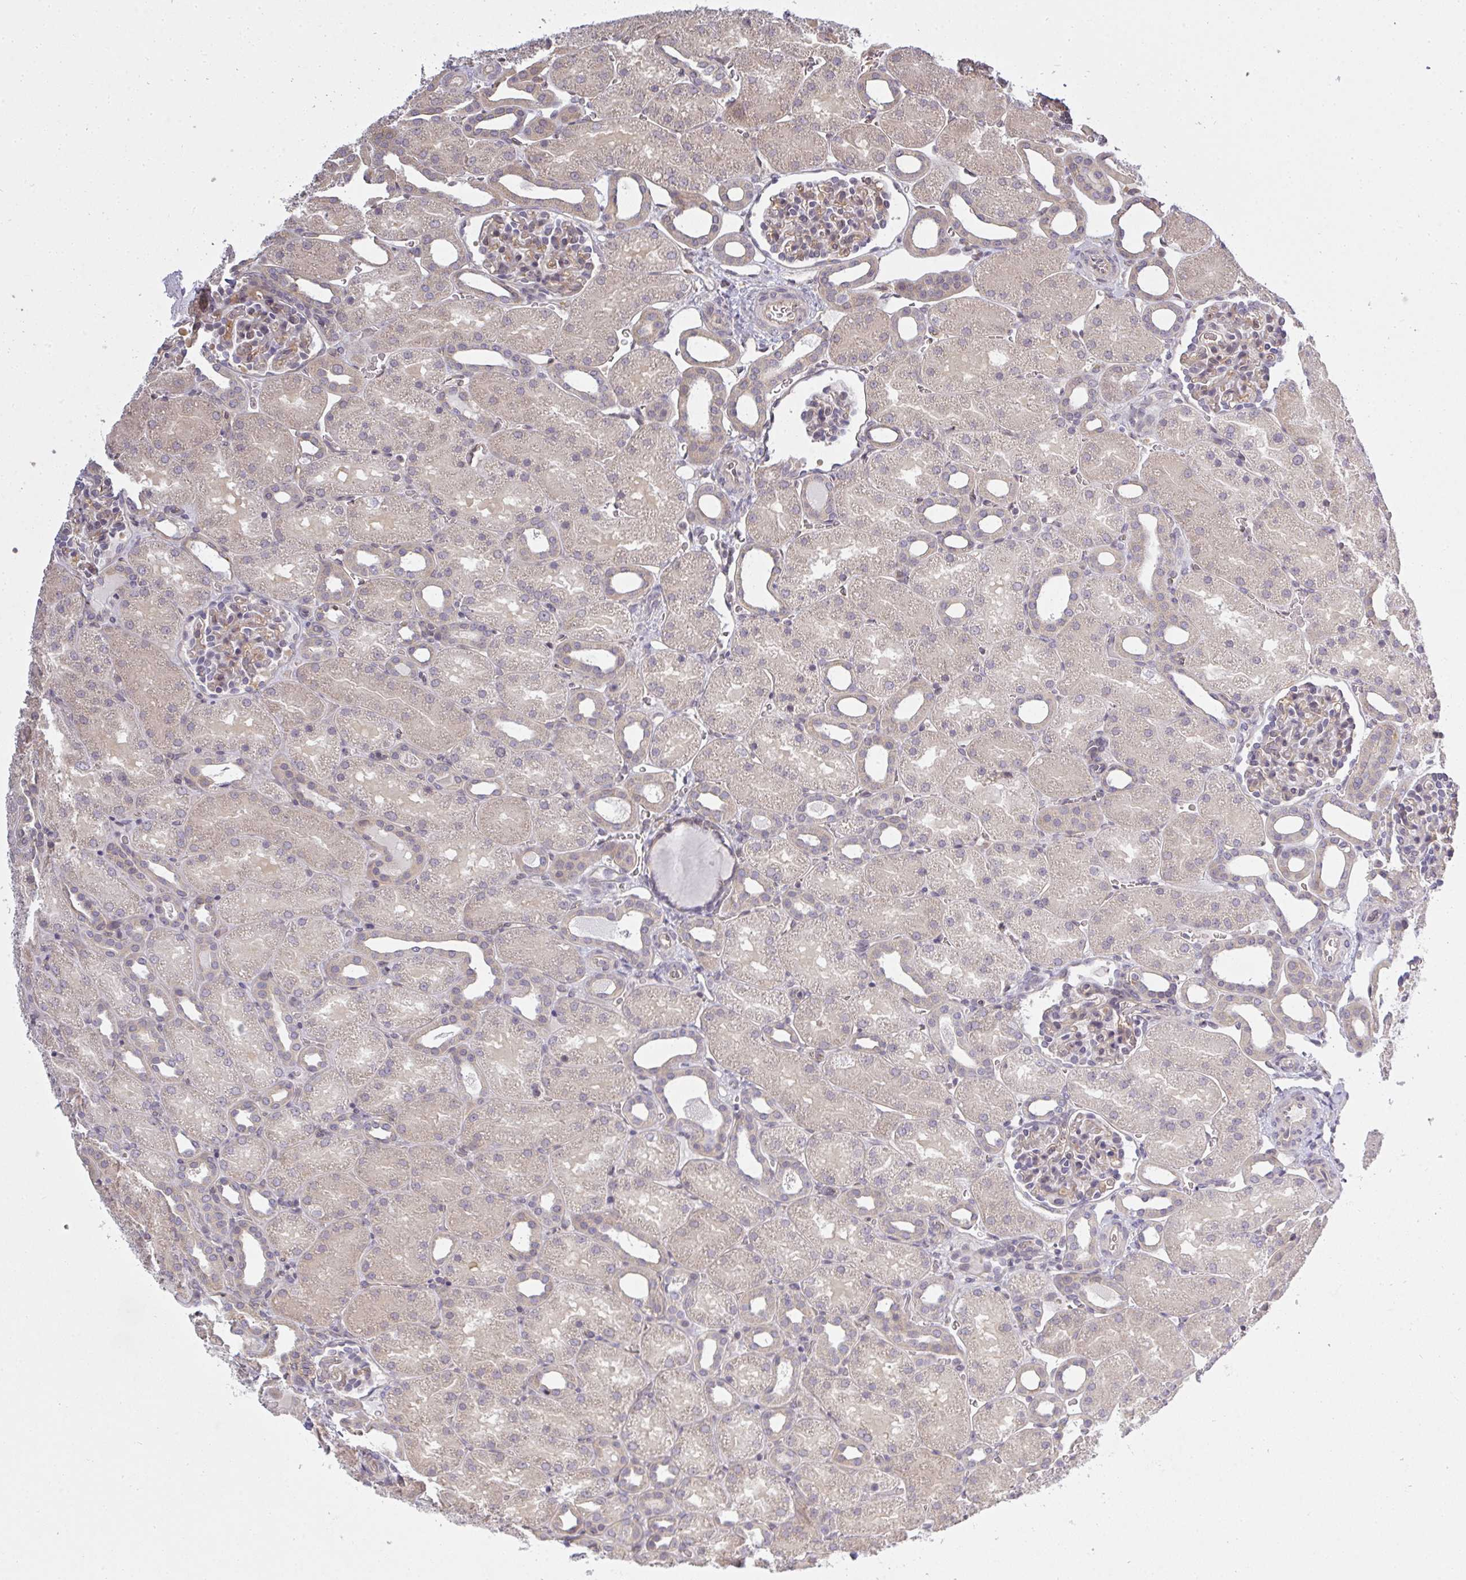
{"staining": {"intensity": "weak", "quantity": "25%-75%", "location": "cytoplasmic/membranous"}, "tissue": "kidney", "cell_type": "Cells in glomeruli", "image_type": "normal", "snomed": [{"axis": "morphology", "description": "Normal tissue, NOS"}, {"axis": "topography", "description": "Kidney"}], "caption": "A high-resolution micrograph shows IHC staining of unremarkable kidney, which displays weak cytoplasmic/membranous positivity in about 25%-75% of cells in glomeruli. (Stains: DAB (3,3'-diaminobenzidine) in brown, nuclei in blue, Microscopy: brightfield microscopy at high magnification).", "gene": "GSDMB", "patient": {"sex": "male", "age": 2}}